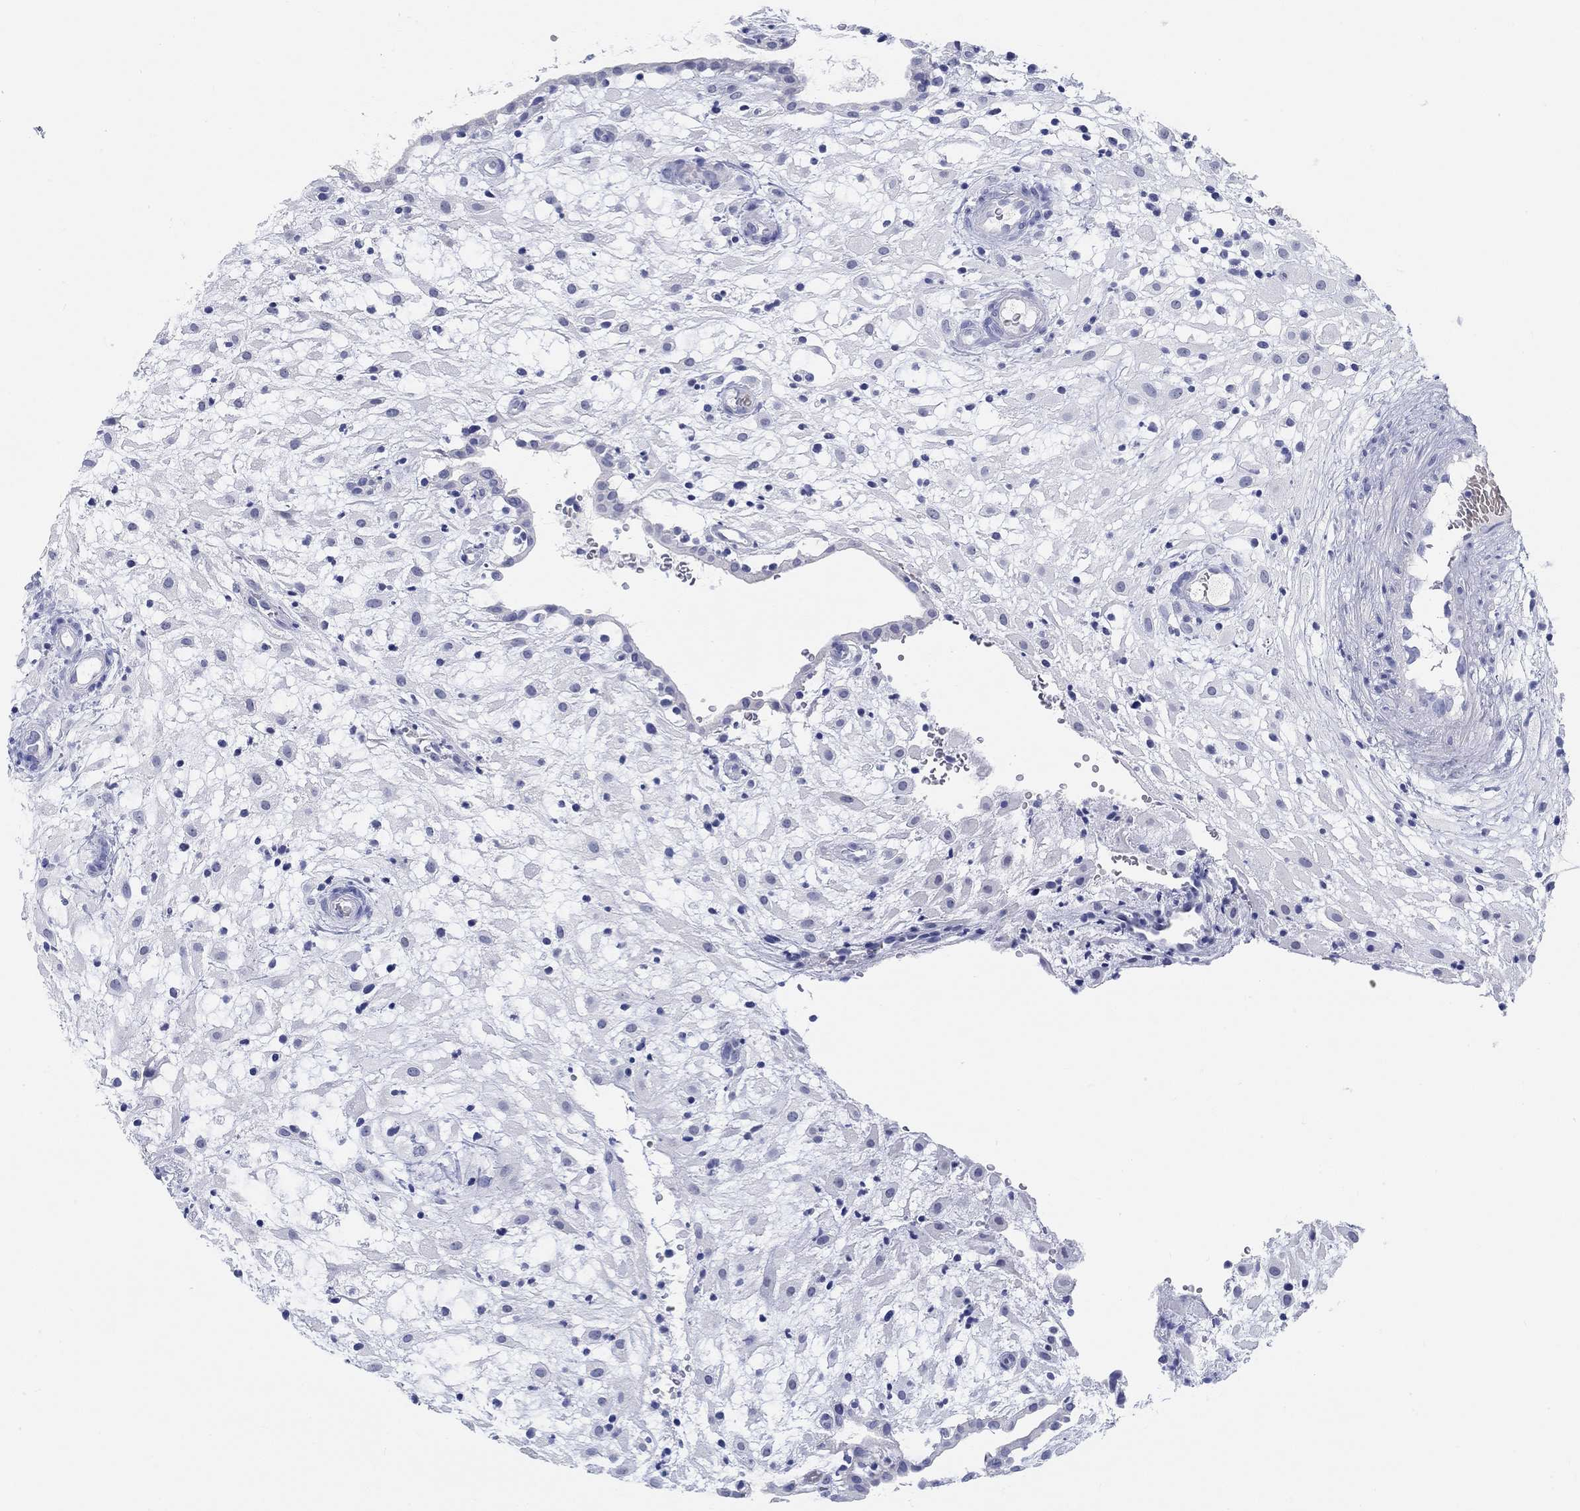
{"staining": {"intensity": "negative", "quantity": "none", "location": "none"}, "tissue": "placenta", "cell_type": "Decidual cells", "image_type": "normal", "snomed": [{"axis": "morphology", "description": "Normal tissue, NOS"}, {"axis": "topography", "description": "Placenta"}], "caption": "Decidual cells show no significant protein expression in normal placenta. (DAB (3,3'-diaminobenzidine) IHC visualized using brightfield microscopy, high magnification).", "gene": "GRIA3", "patient": {"sex": "female", "age": 24}}